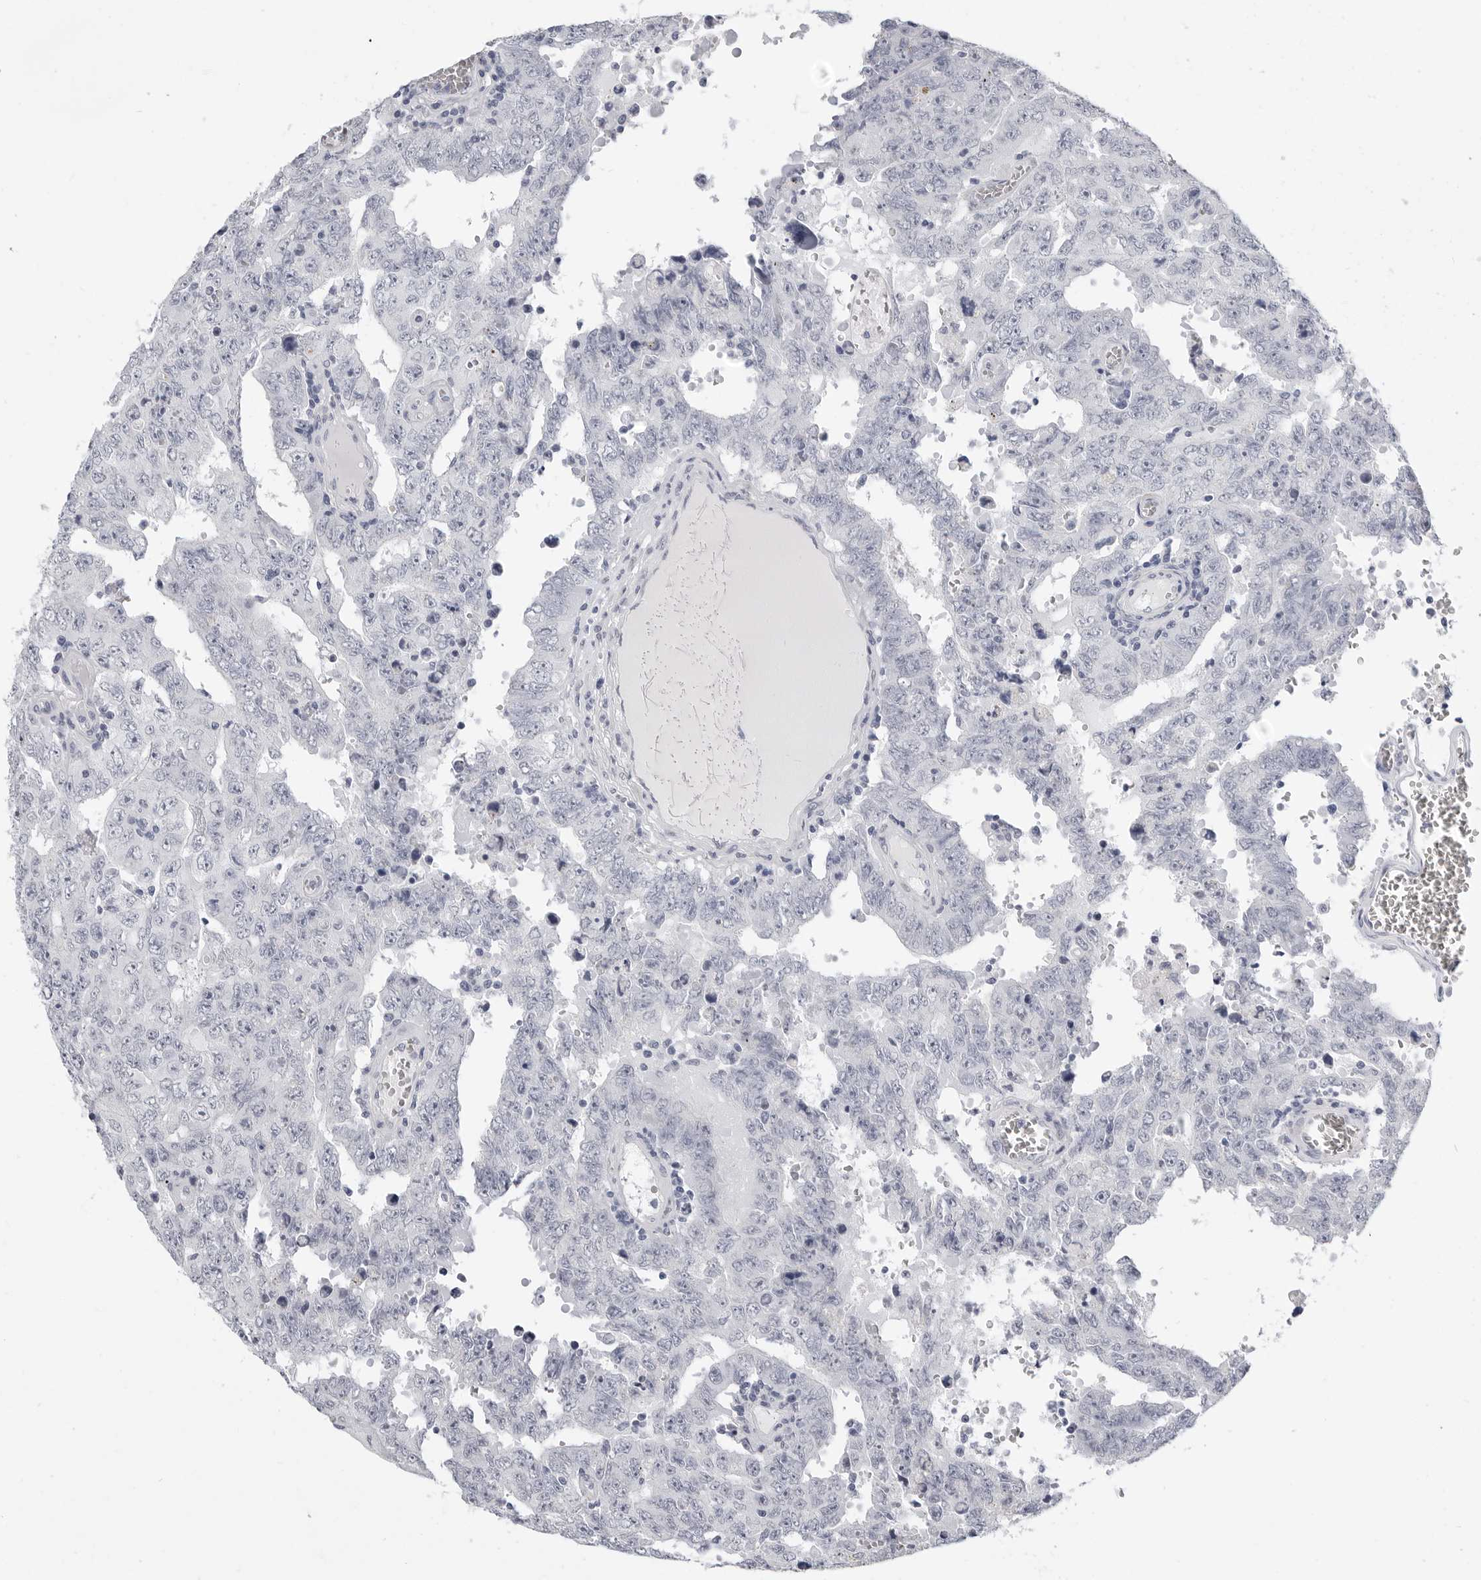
{"staining": {"intensity": "negative", "quantity": "none", "location": "none"}, "tissue": "testis cancer", "cell_type": "Tumor cells", "image_type": "cancer", "snomed": [{"axis": "morphology", "description": "Carcinoma, Embryonal, NOS"}, {"axis": "topography", "description": "Testis"}], "caption": "Immunohistochemistry of human testis cancer (embryonal carcinoma) exhibits no expression in tumor cells. The staining was performed using DAB (3,3'-diaminobenzidine) to visualize the protein expression in brown, while the nuclei were stained in blue with hematoxylin (Magnification: 20x).", "gene": "PLN", "patient": {"sex": "male", "age": 26}}